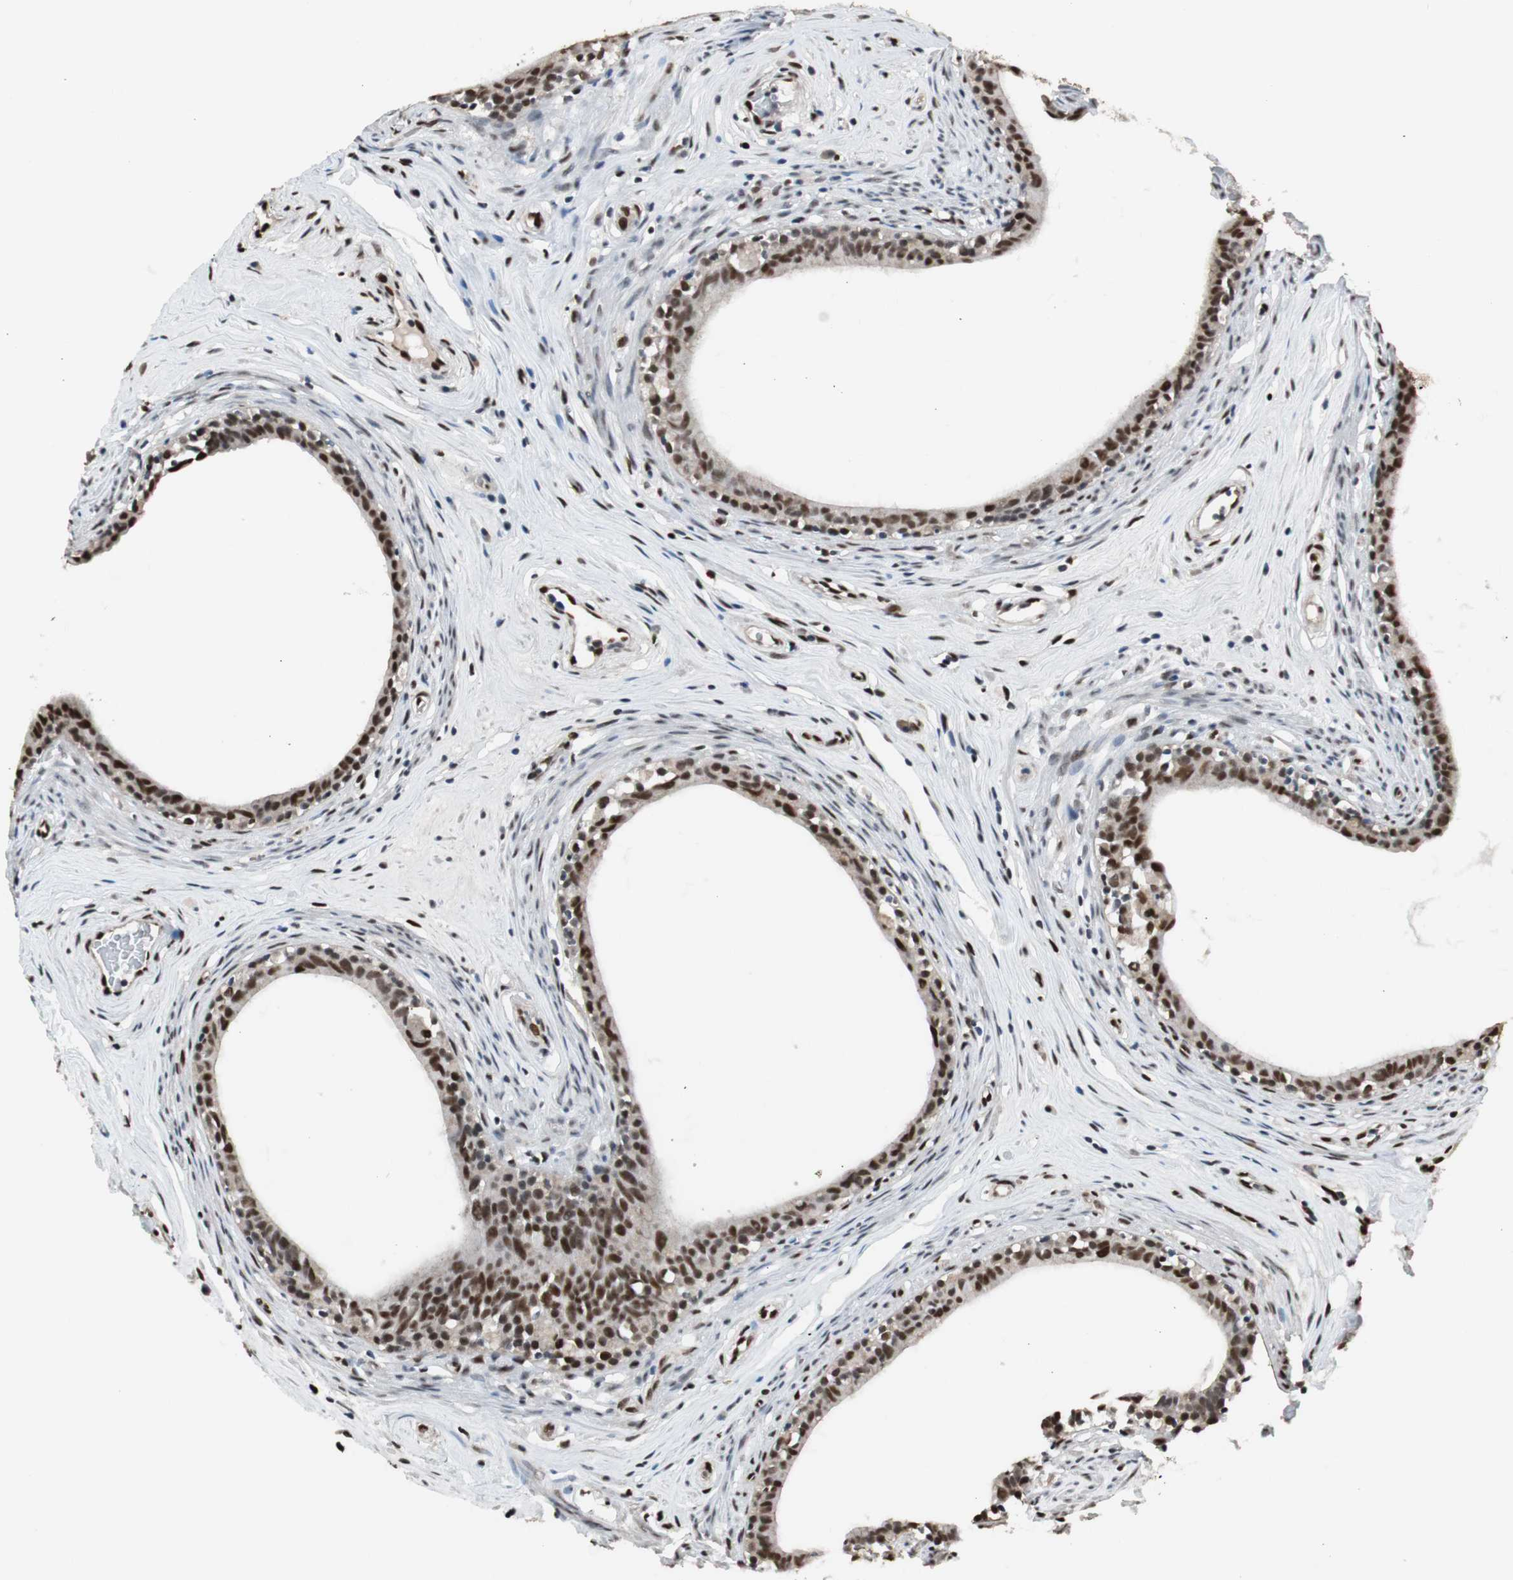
{"staining": {"intensity": "moderate", "quantity": "25%-75%", "location": "nuclear"}, "tissue": "epididymis", "cell_type": "Glandular cells", "image_type": "normal", "snomed": [{"axis": "morphology", "description": "Normal tissue, NOS"}, {"axis": "morphology", "description": "Inflammation, NOS"}, {"axis": "topography", "description": "Epididymis"}], "caption": "IHC staining of normal epididymis, which demonstrates medium levels of moderate nuclear positivity in about 25%-75% of glandular cells indicating moderate nuclear protein expression. The staining was performed using DAB (brown) for protein detection and nuclei were counterstained in hematoxylin (blue).", "gene": "PML", "patient": {"sex": "male", "age": 84}}